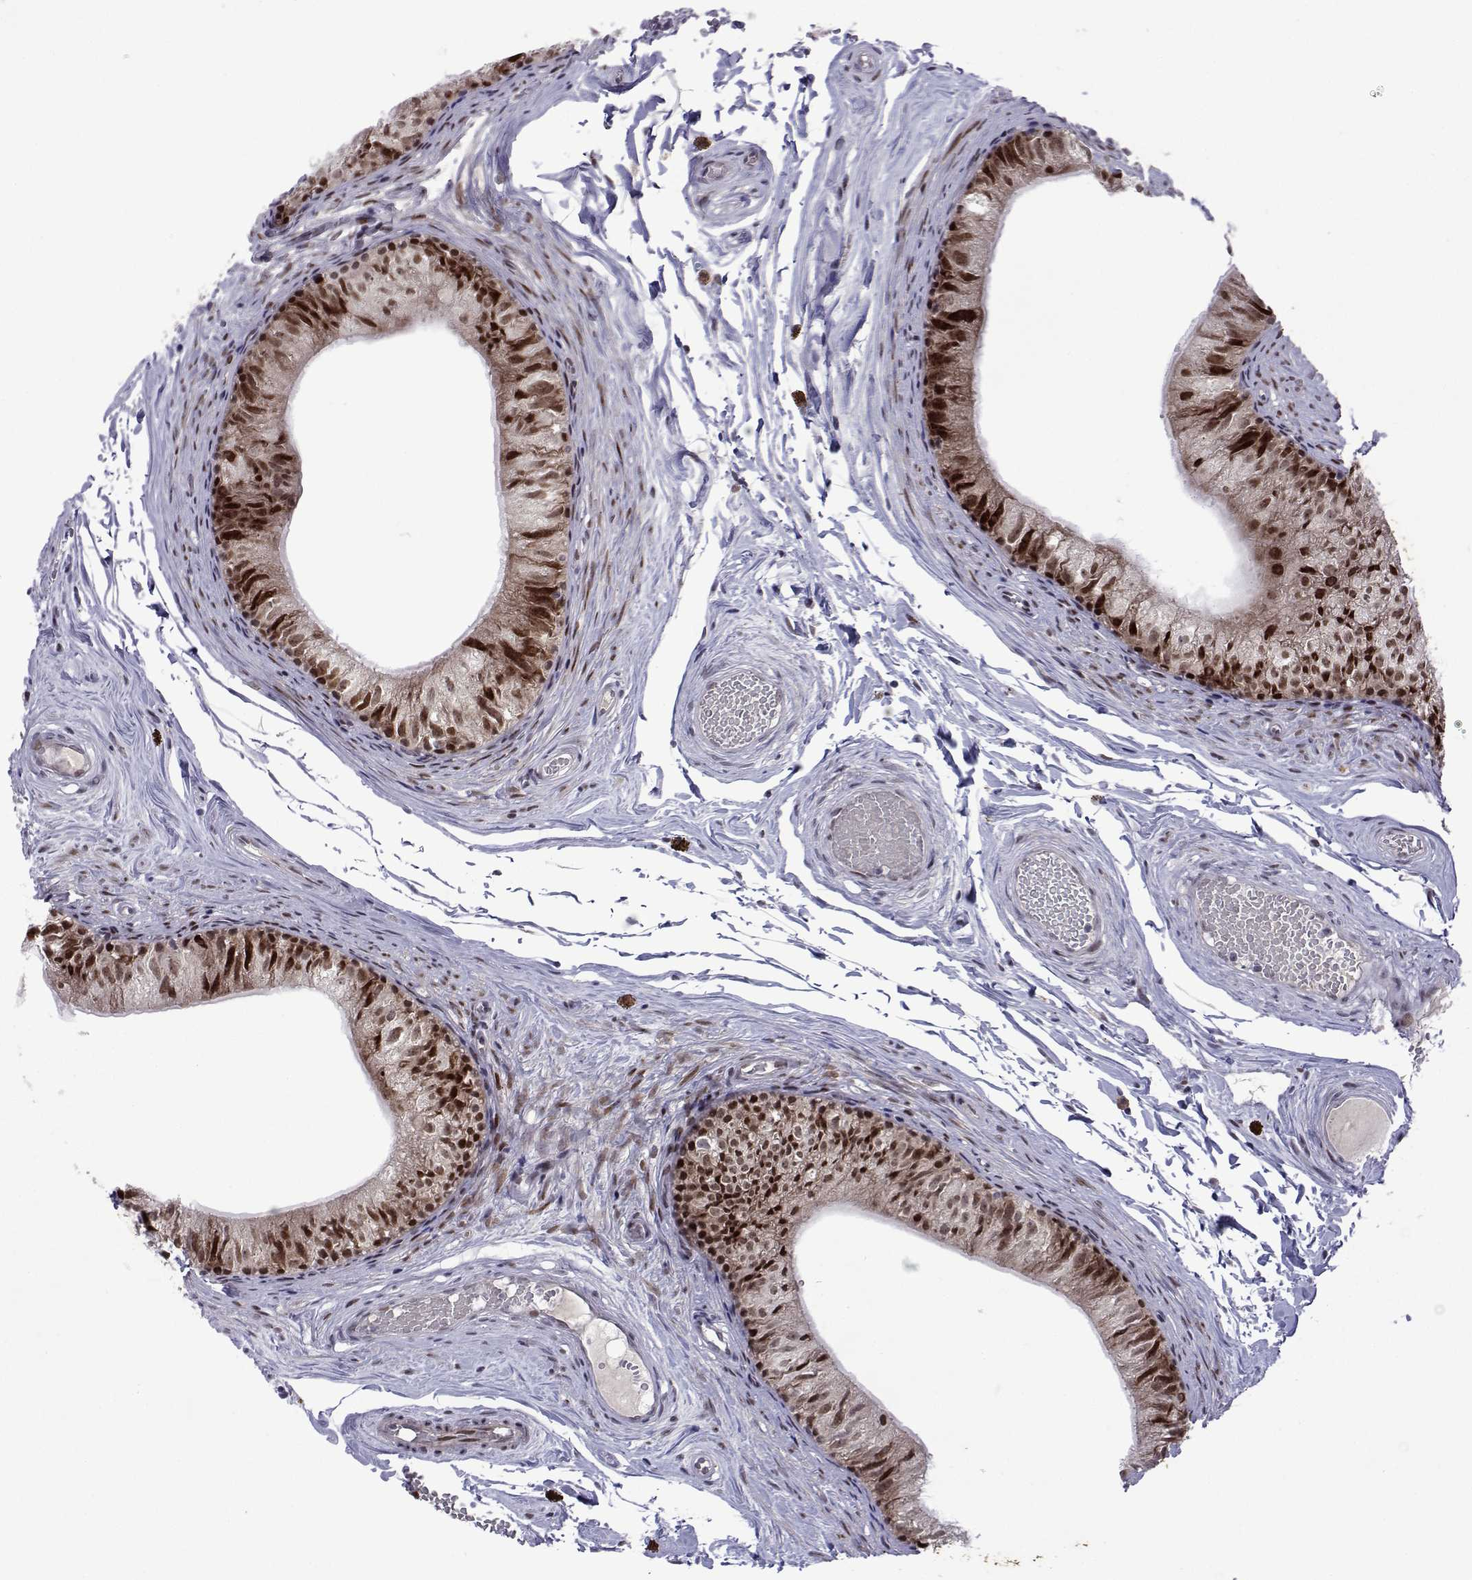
{"staining": {"intensity": "moderate", "quantity": ">75%", "location": "cytoplasmic/membranous,nuclear"}, "tissue": "epididymis", "cell_type": "Glandular cells", "image_type": "normal", "snomed": [{"axis": "morphology", "description": "Normal tissue, NOS"}, {"axis": "topography", "description": "Epididymis"}], "caption": "Brown immunohistochemical staining in unremarkable epididymis shows moderate cytoplasmic/membranous,nuclear positivity in about >75% of glandular cells. The protein is shown in brown color, while the nuclei are stained blue.", "gene": "EFCAB3", "patient": {"sex": "male", "age": 45}}